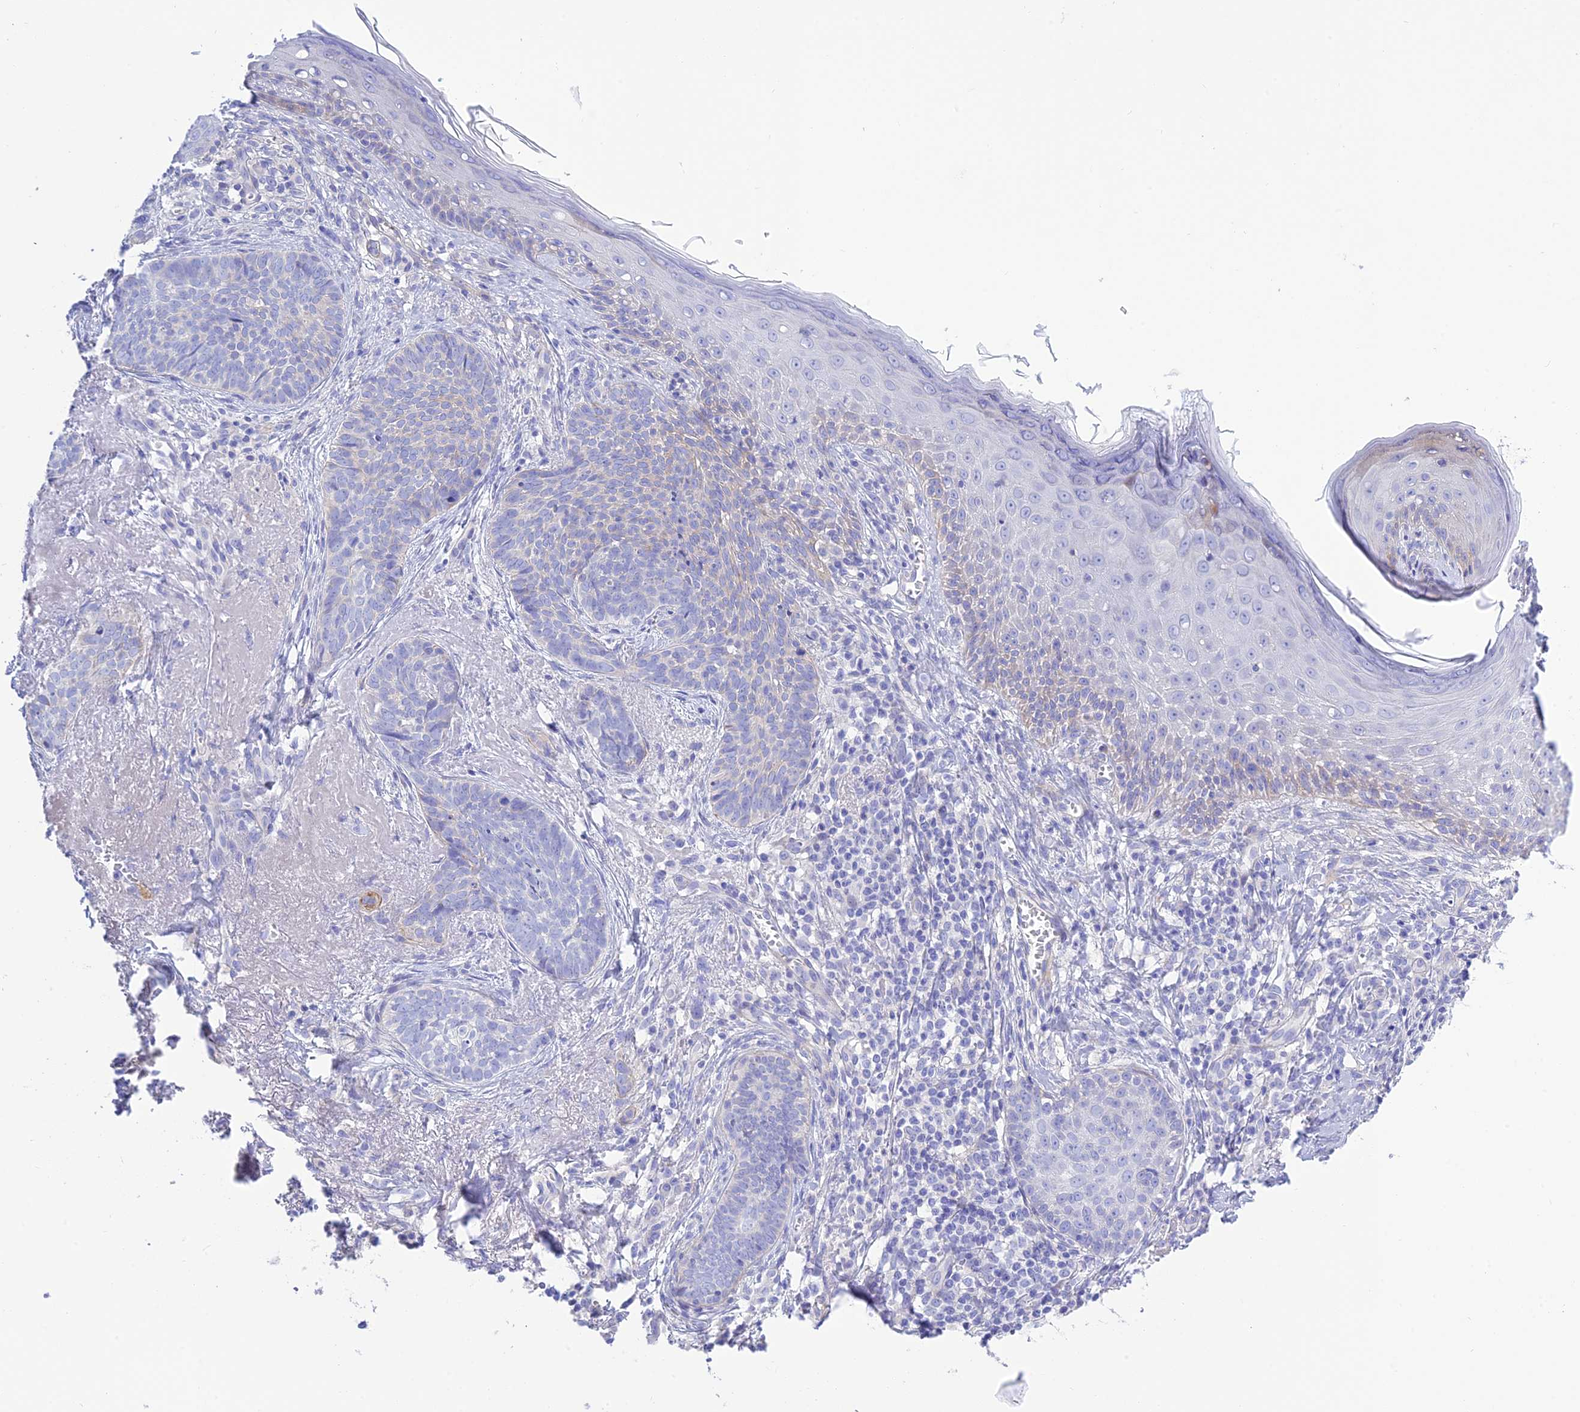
{"staining": {"intensity": "negative", "quantity": "none", "location": "none"}, "tissue": "skin cancer", "cell_type": "Tumor cells", "image_type": "cancer", "snomed": [{"axis": "morphology", "description": "Basal cell carcinoma"}, {"axis": "topography", "description": "Skin"}], "caption": "Micrograph shows no protein positivity in tumor cells of skin basal cell carcinoma tissue. (Brightfield microscopy of DAB immunohistochemistry at high magnification).", "gene": "FRA10AC1", "patient": {"sex": "female", "age": 76}}